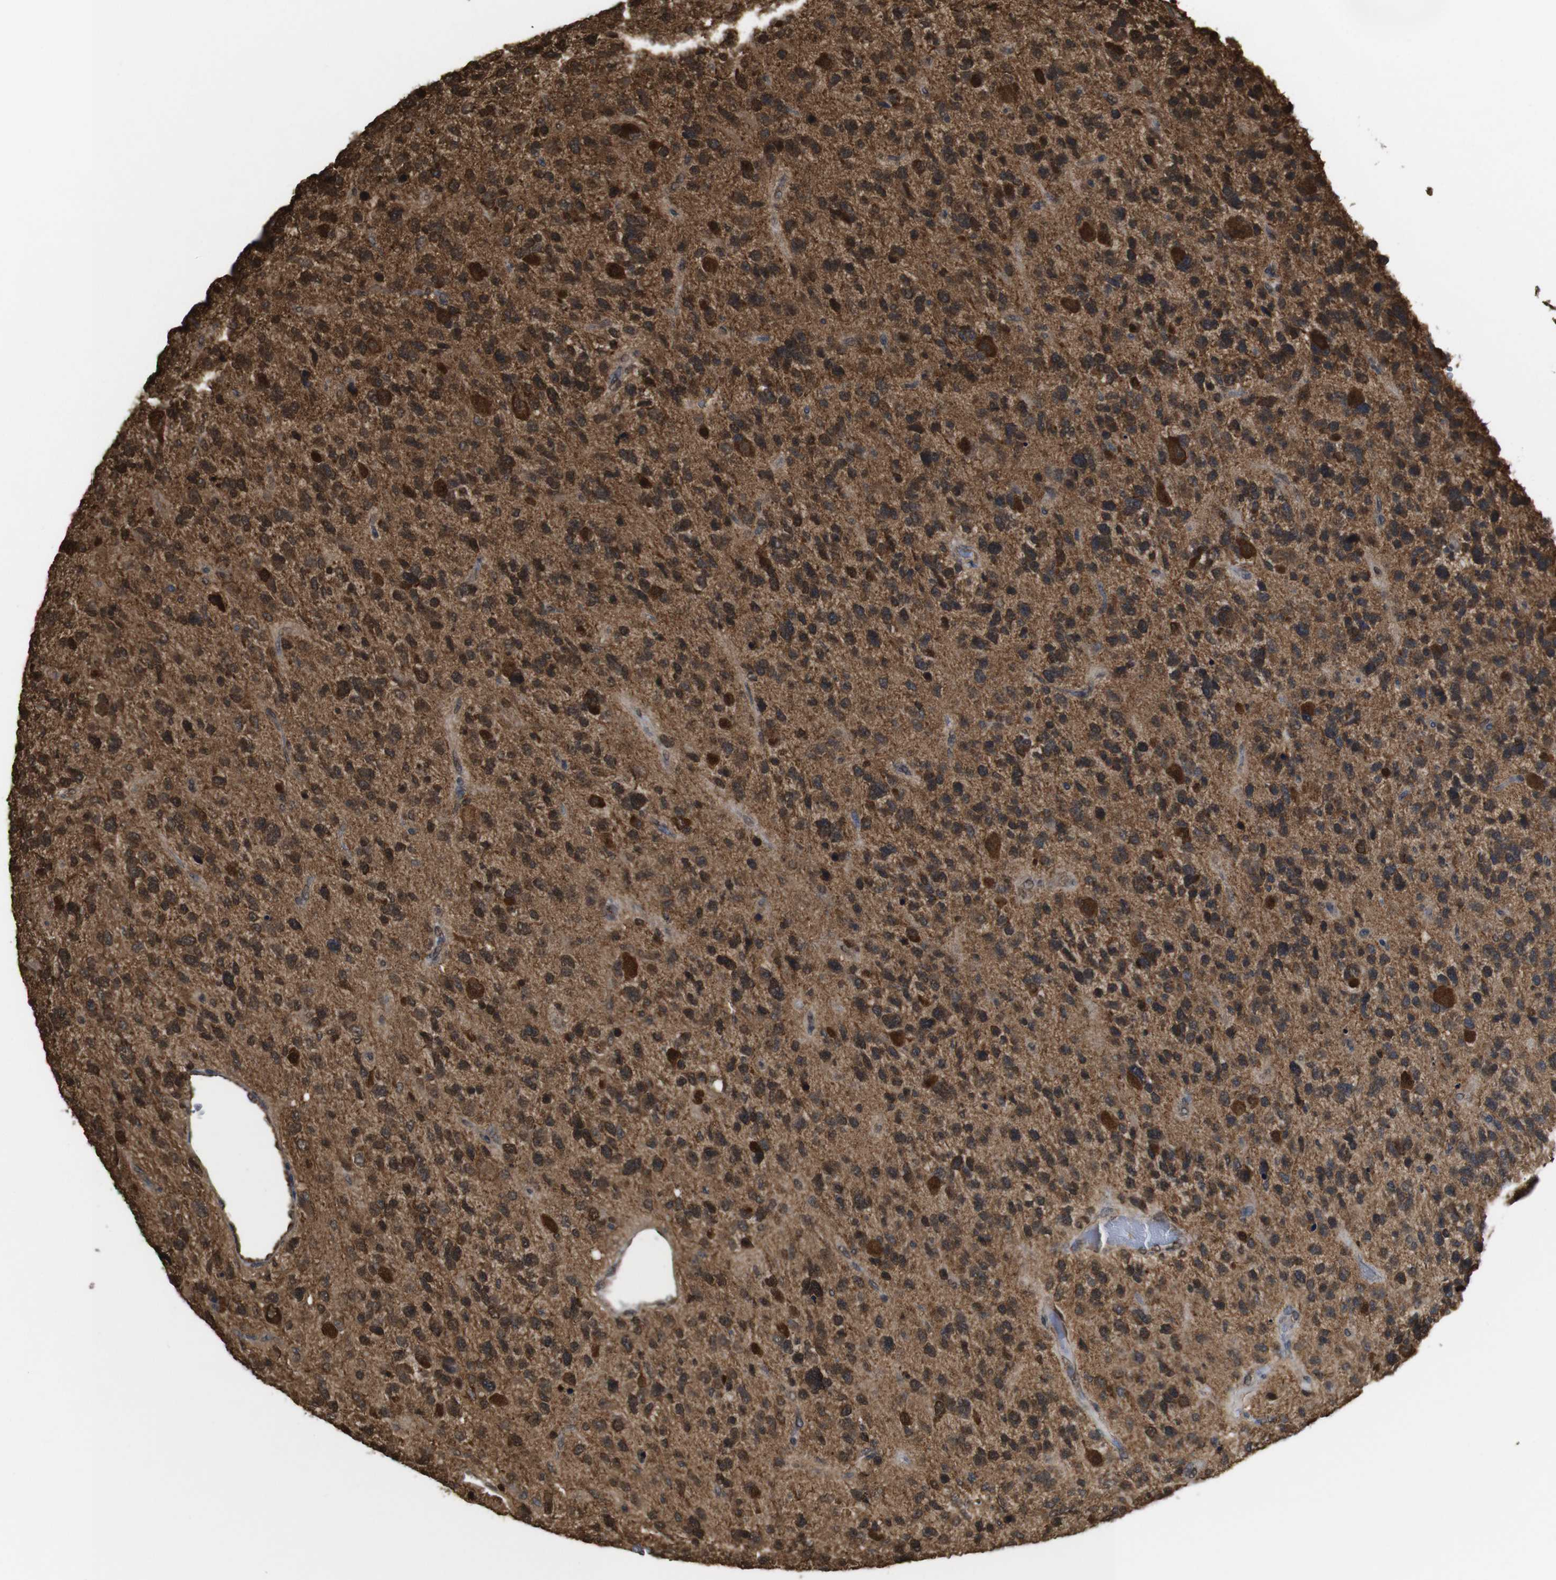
{"staining": {"intensity": "strong", "quantity": ">75%", "location": "cytoplasmic/membranous"}, "tissue": "glioma", "cell_type": "Tumor cells", "image_type": "cancer", "snomed": [{"axis": "morphology", "description": "Glioma, malignant, High grade"}, {"axis": "topography", "description": "Brain"}], "caption": "Approximately >75% of tumor cells in high-grade glioma (malignant) exhibit strong cytoplasmic/membranous protein positivity as visualized by brown immunohistochemical staining.", "gene": "YWHAG", "patient": {"sex": "female", "age": 58}}